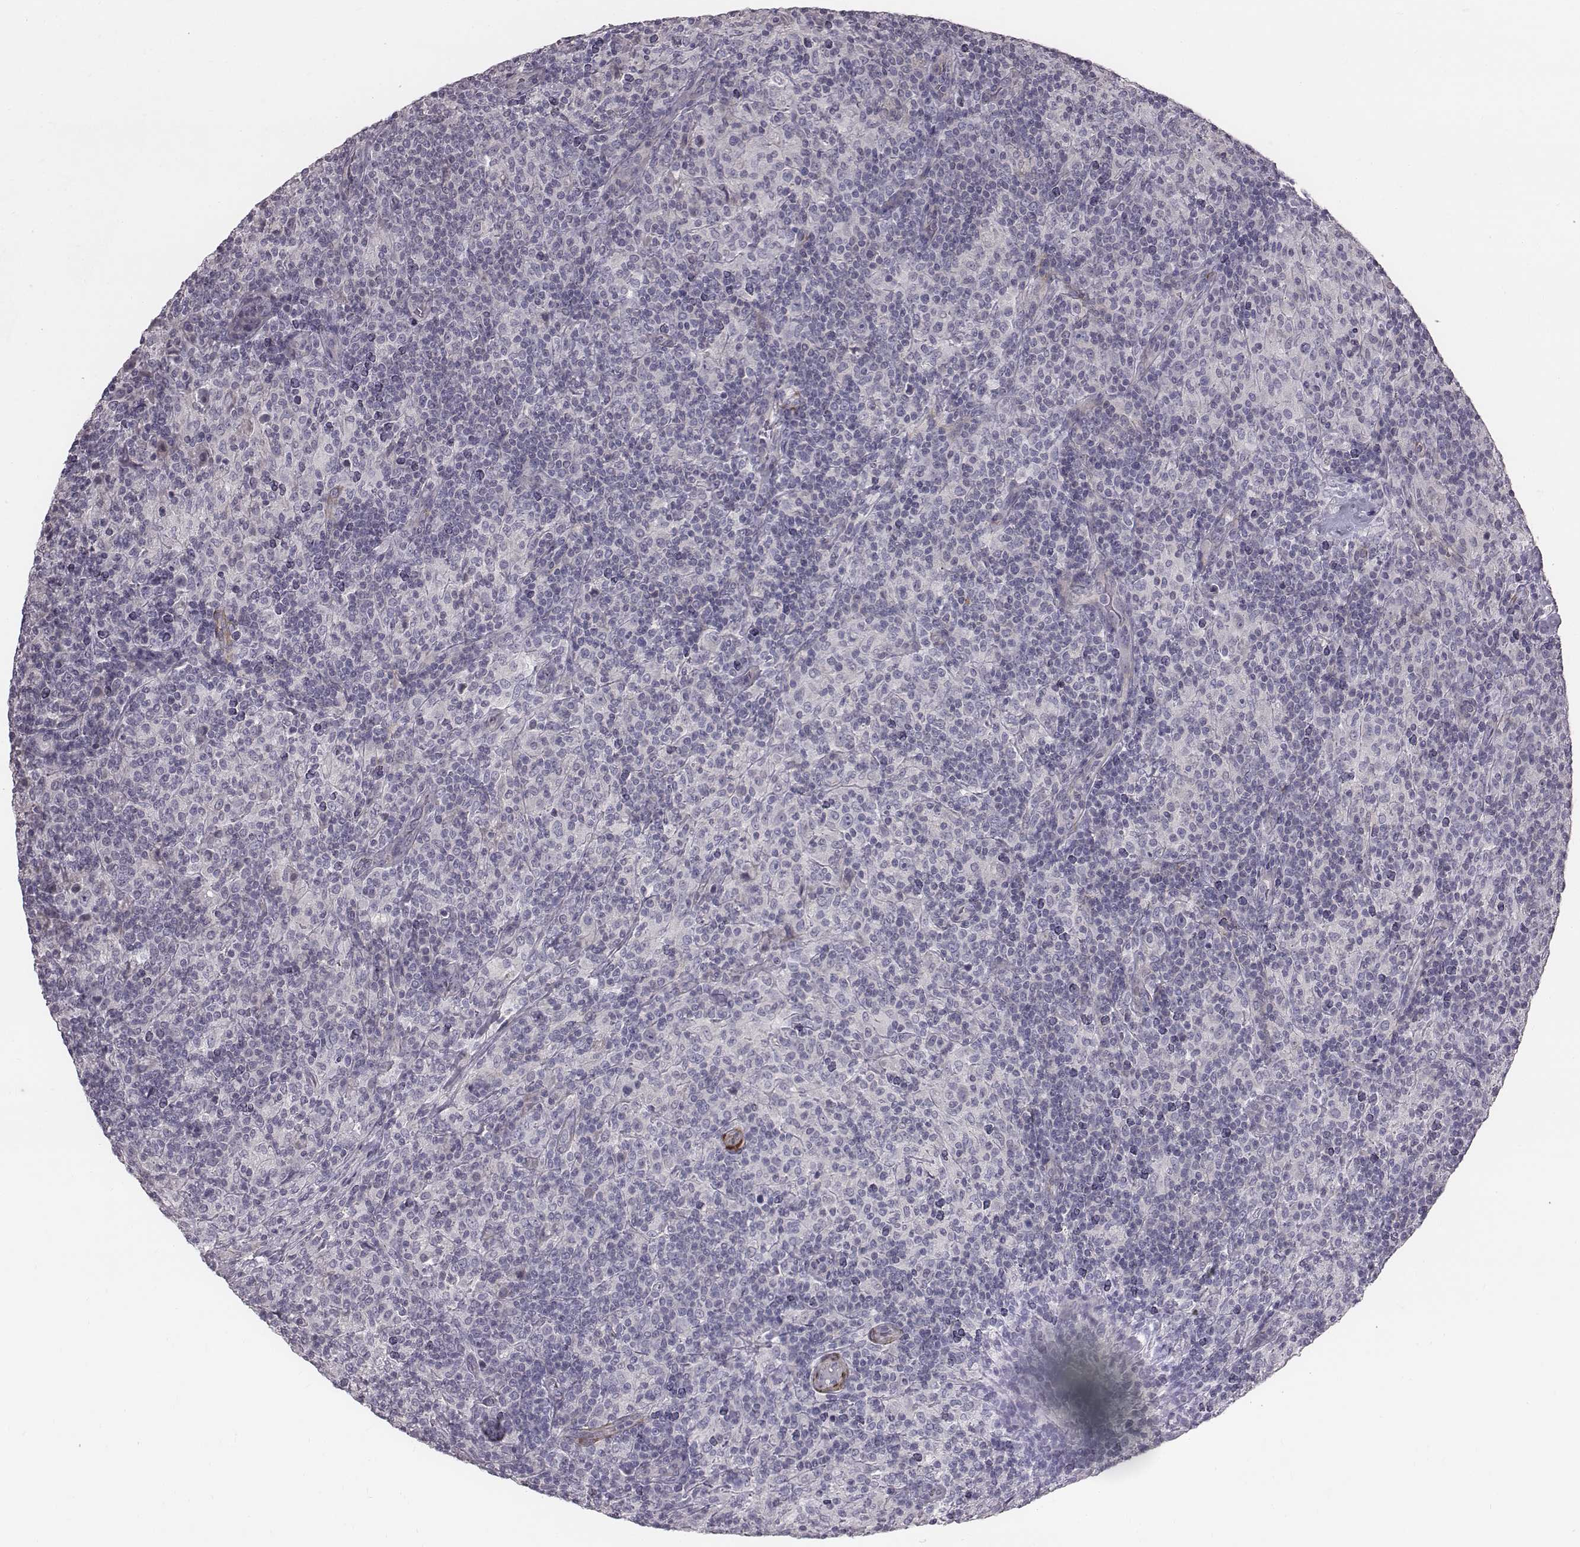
{"staining": {"intensity": "negative", "quantity": "none", "location": "none"}, "tissue": "lymphoma", "cell_type": "Tumor cells", "image_type": "cancer", "snomed": [{"axis": "morphology", "description": "Hodgkin's disease, NOS"}, {"axis": "topography", "description": "Lymph node"}], "caption": "High magnification brightfield microscopy of lymphoma stained with DAB (3,3'-diaminobenzidine) (brown) and counterstained with hematoxylin (blue): tumor cells show no significant staining. (DAB (3,3'-diaminobenzidine) immunohistochemistry with hematoxylin counter stain).", "gene": "PRKCZ", "patient": {"sex": "male", "age": 70}}